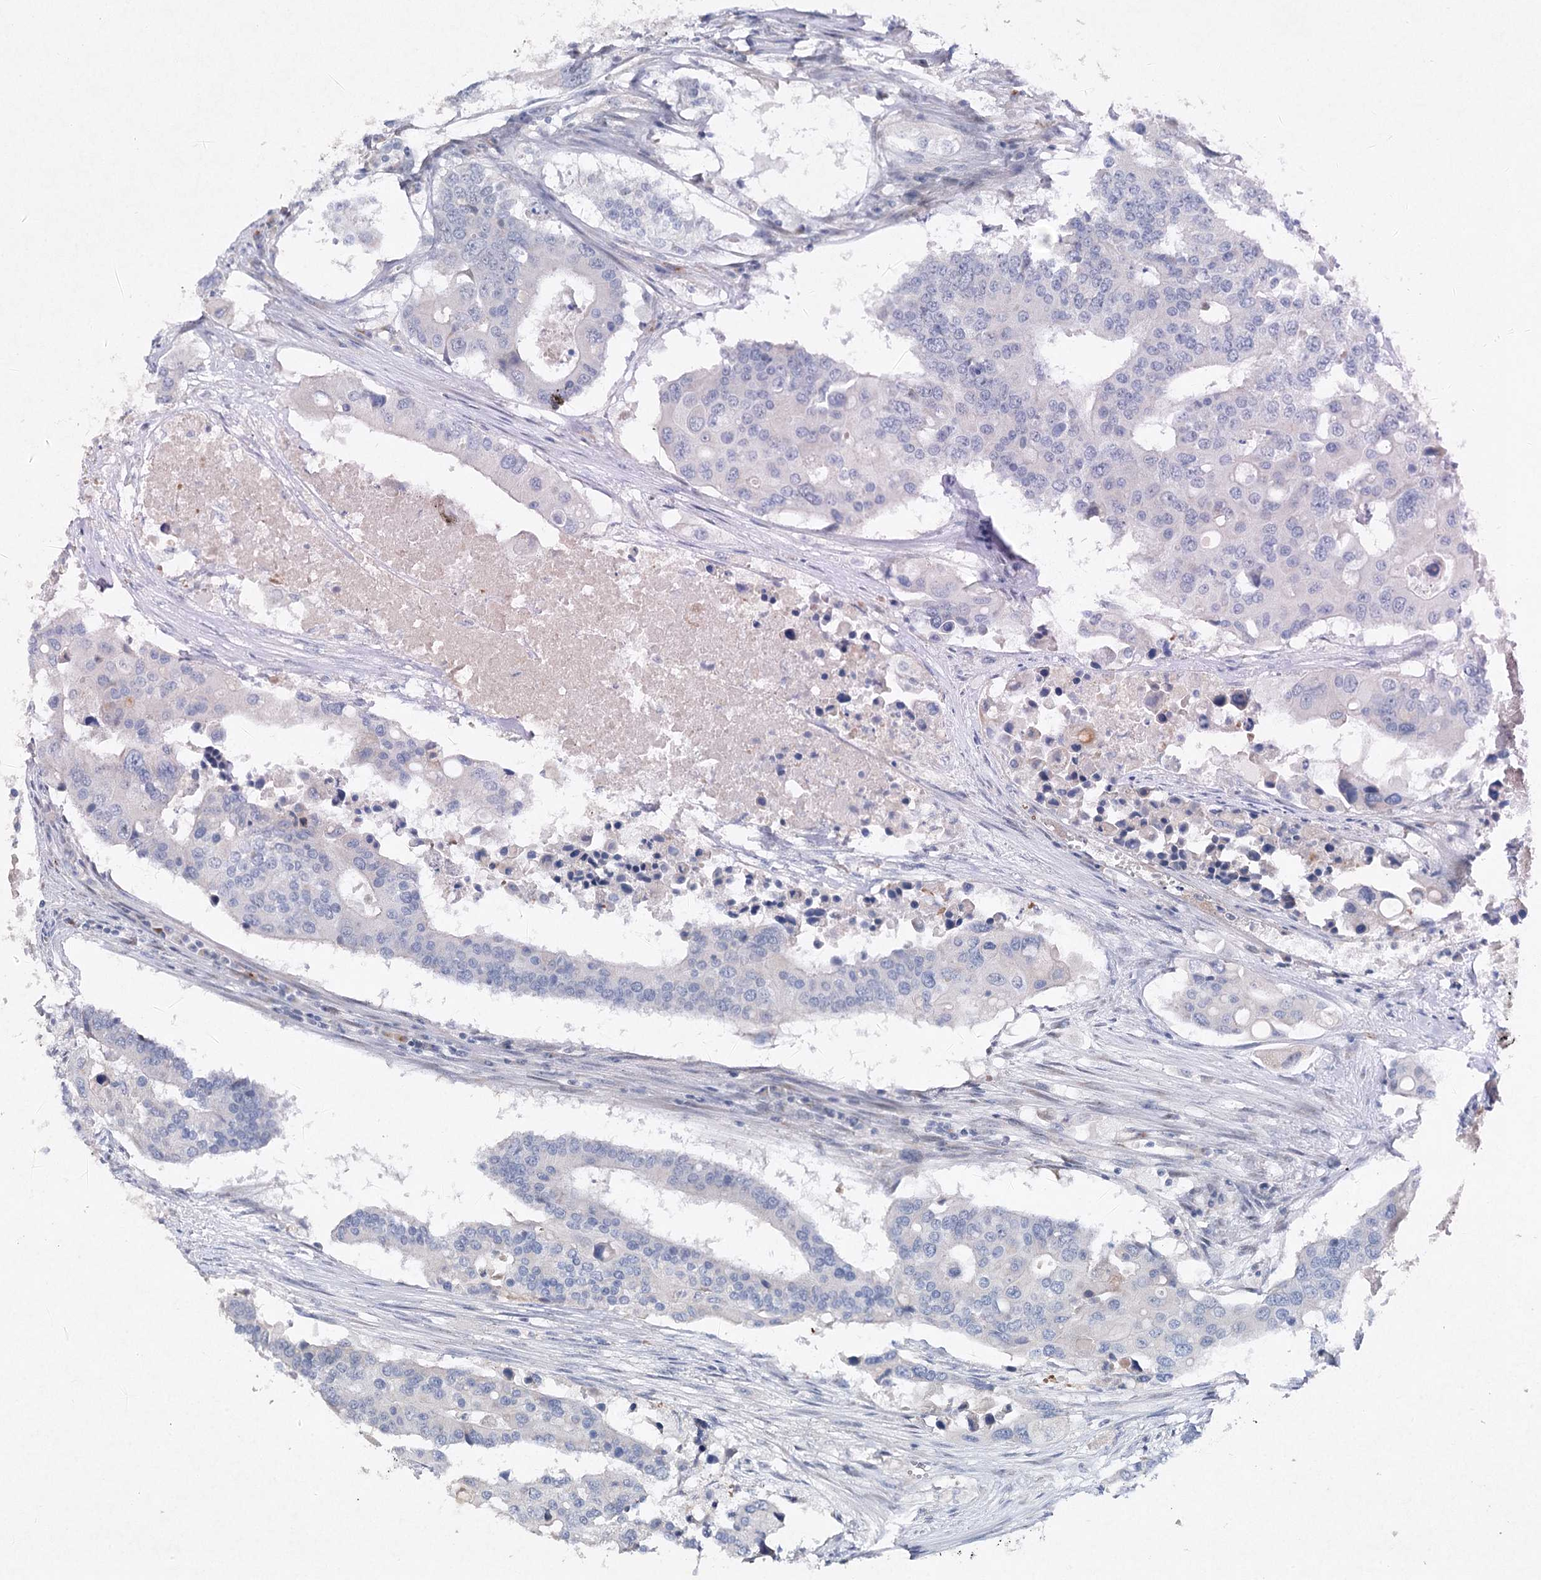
{"staining": {"intensity": "negative", "quantity": "none", "location": "none"}, "tissue": "colorectal cancer", "cell_type": "Tumor cells", "image_type": "cancer", "snomed": [{"axis": "morphology", "description": "Adenocarcinoma, NOS"}, {"axis": "topography", "description": "Colon"}], "caption": "Tumor cells are negative for brown protein staining in adenocarcinoma (colorectal). Nuclei are stained in blue.", "gene": "RFX6", "patient": {"sex": "male", "age": 77}}